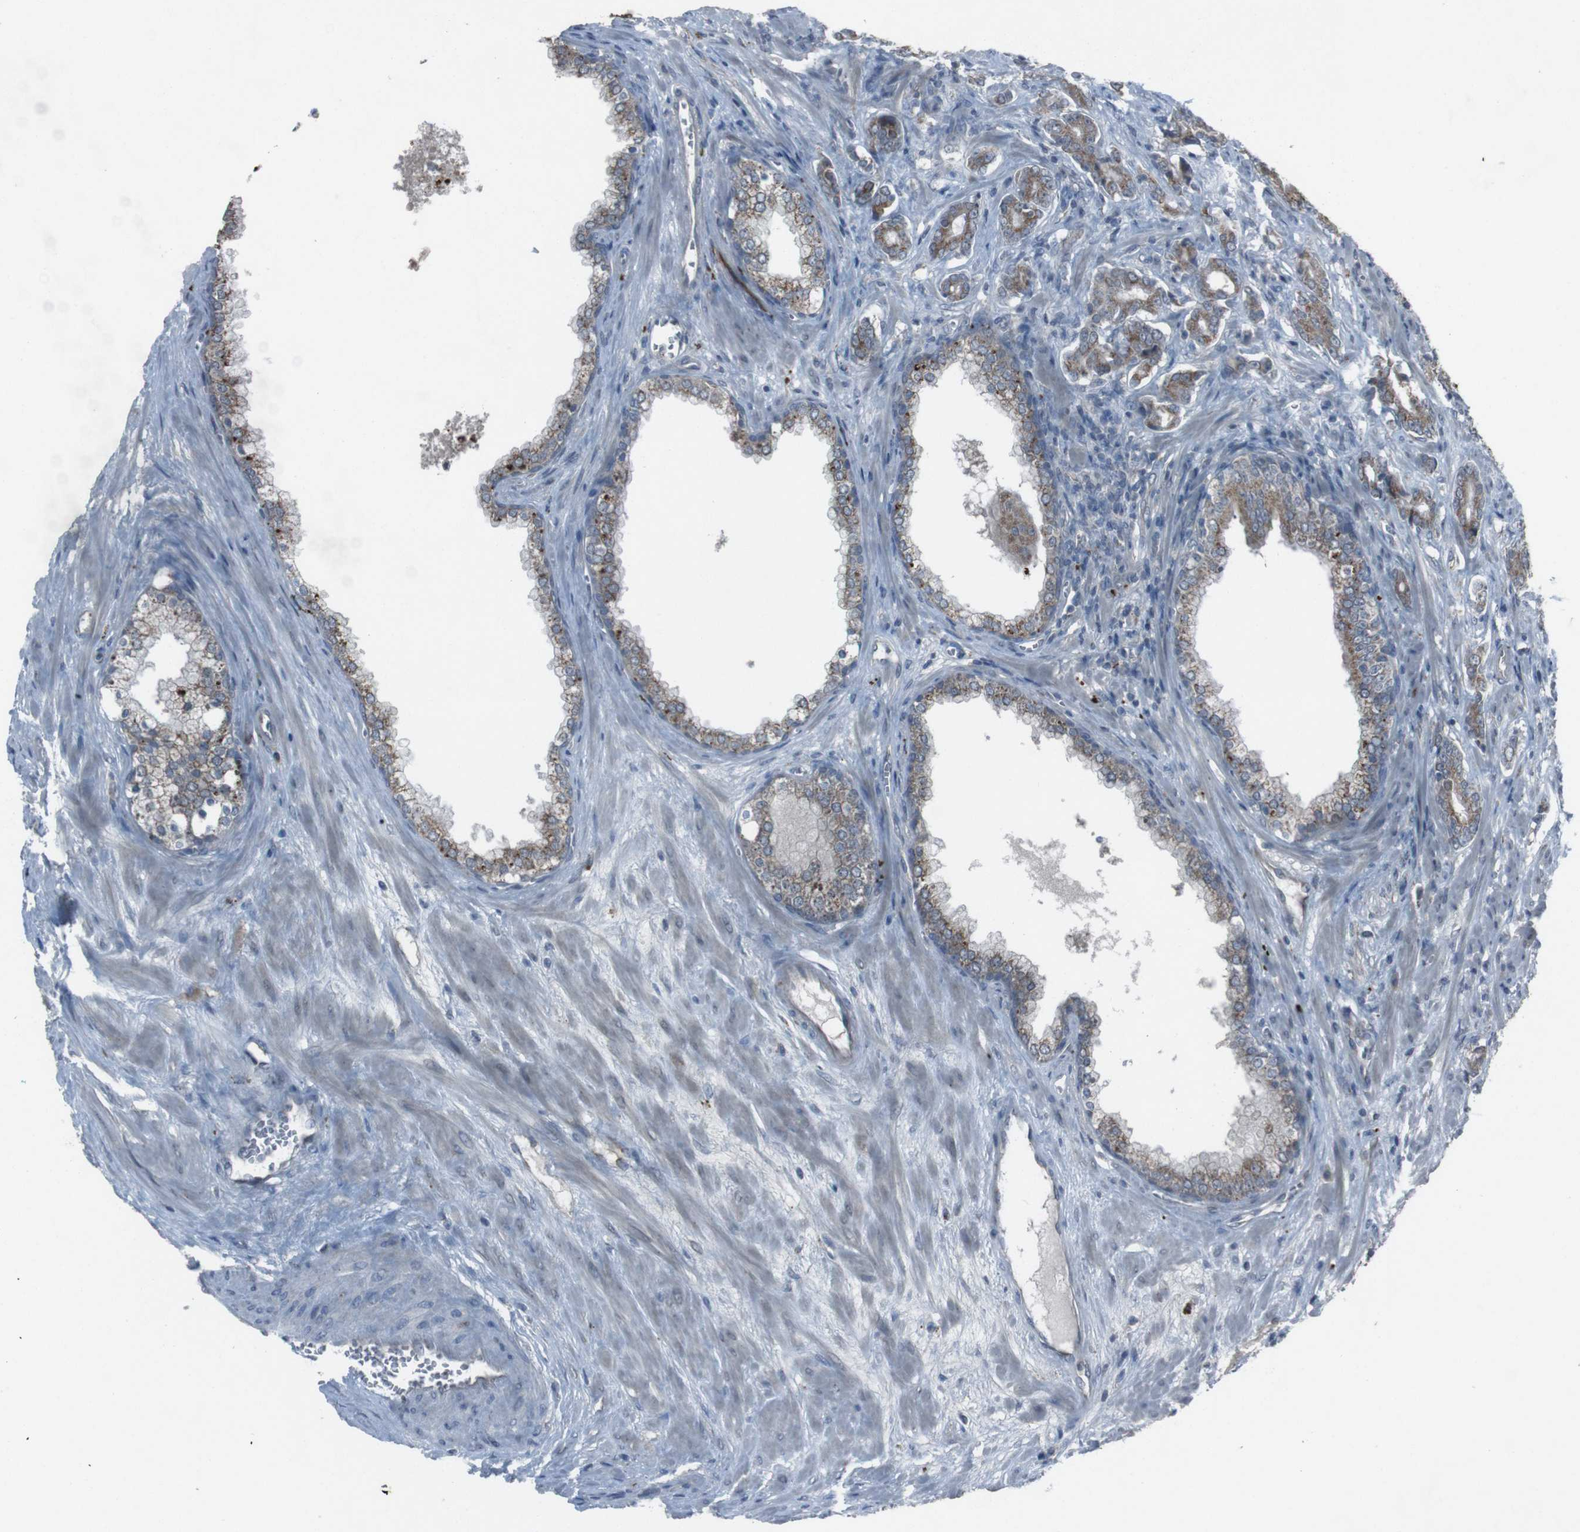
{"staining": {"intensity": "moderate", "quantity": ">75%", "location": "cytoplasmic/membranous"}, "tissue": "prostate cancer", "cell_type": "Tumor cells", "image_type": "cancer", "snomed": [{"axis": "morphology", "description": "Adenocarcinoma, Low grade"}, {"axis": "topography", "description": "Prostate"}], "caption": "Approximately >75% of tumor cells in prostate adenocarcinoma (low-grade) show moderate cytoplasmic/membranous protein positivity as visualized by brown immunohistochemical staining.", "gene": "EFNA5", "patient": {"sex": "male", "age": 58}}